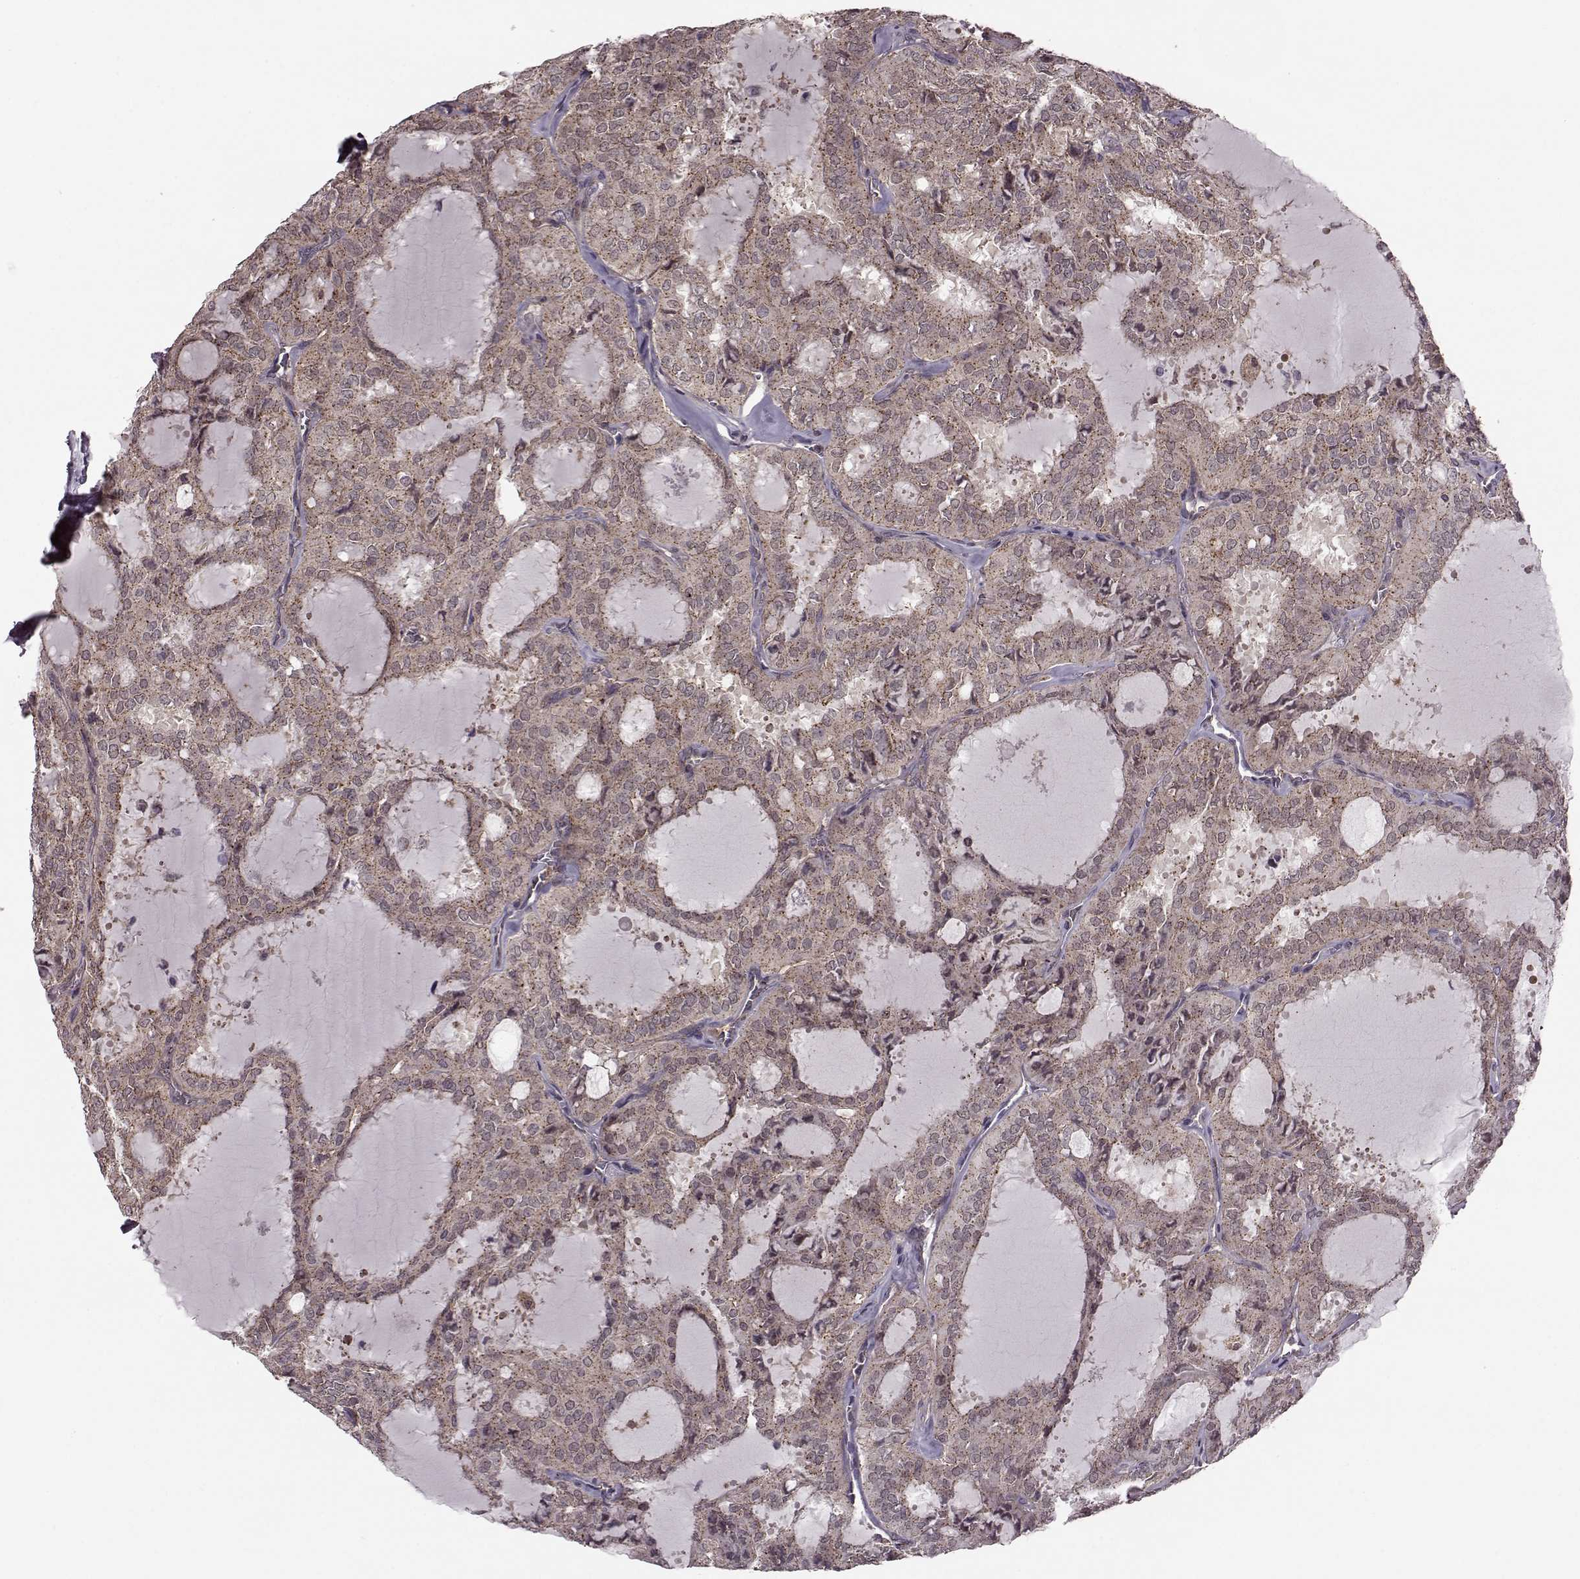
{"staining": {"intensity": "moderate", "quantity": "25%-75%", "location": "cytoplasmic/membranous"}, "tissue": "thyroid cancer", "cell_type": "Tumor cells", "image_type": "cancer", "snomed": [{"axis": "morphology", "description": "Follicular adenoma carcinoma, NOS"}, {"axis": "topography", "description": "Thyroid gland"}], "caption": "Immunohistochemical staining of human follicular adenoma carcinoma (thyroid) shows moderate cytoplasmic/membranous protein staining in about 25%-75% of tumor cells.", "gene": "FNIP2", "patient": {"sex": "male", "age": 75}}